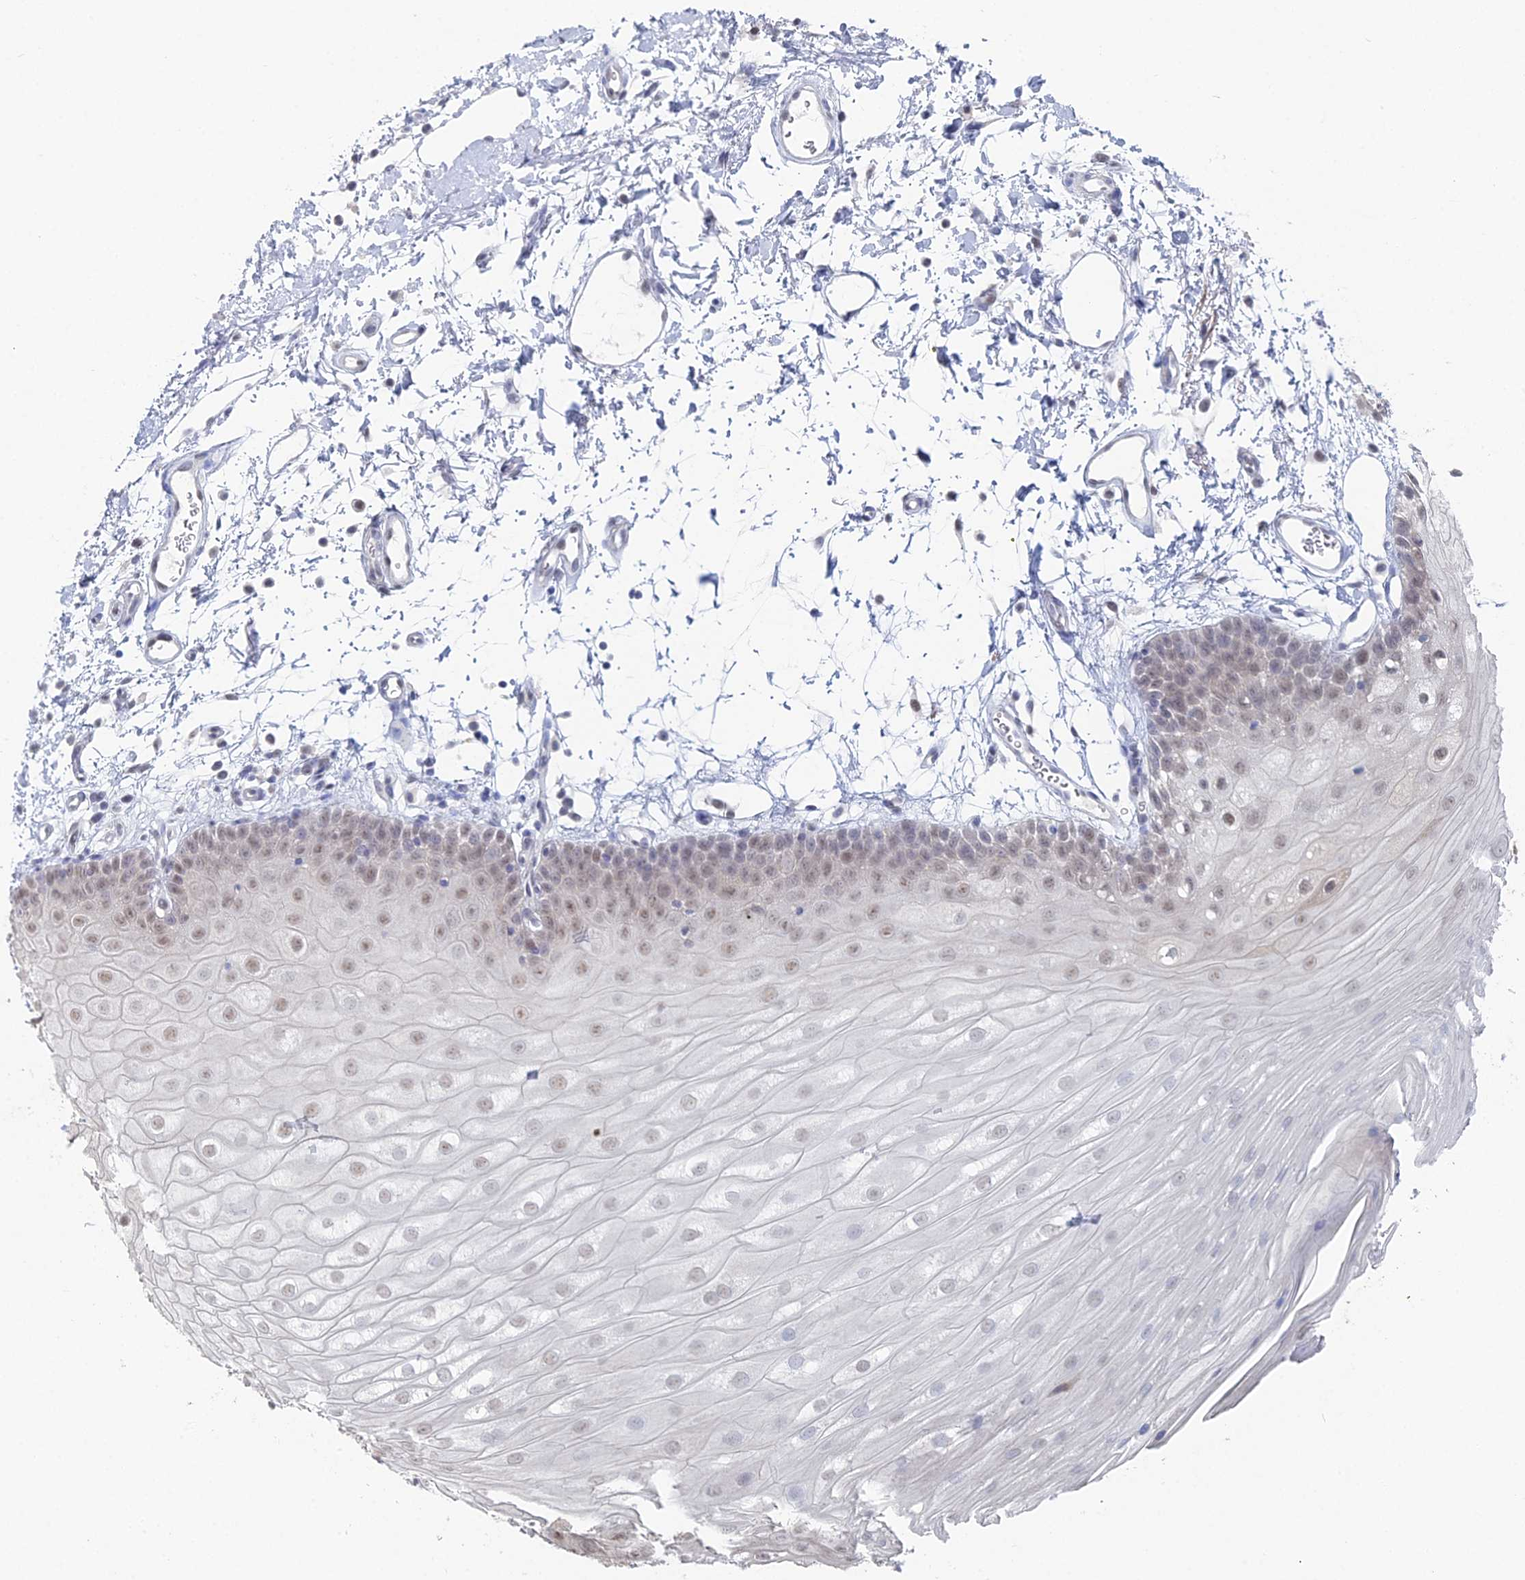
{"staining": {"intensity": "weak", "quantity": ">75%", "location": "nuclear"}, "tissue": "oral mucosa", "cell_type": "Squamous epithelial cells", "image_type": "normal", "snomed": [{"axis": "morphology", "description": "Normal tissue, NOS"}, {"axis": "topography", "description": "Oral tissue"}, {"axis": "topography", "description": "Tounge, NOS"}], "caption": "Weak nuclear staining is present in about >75% of squamous epithelial cells in unremarkable oral mucosa. (DAB IHC, brown staining for protein, blue staining for nuclei).", "gene": "THAP4", "patient": {"sex": "female", "age": 73}}